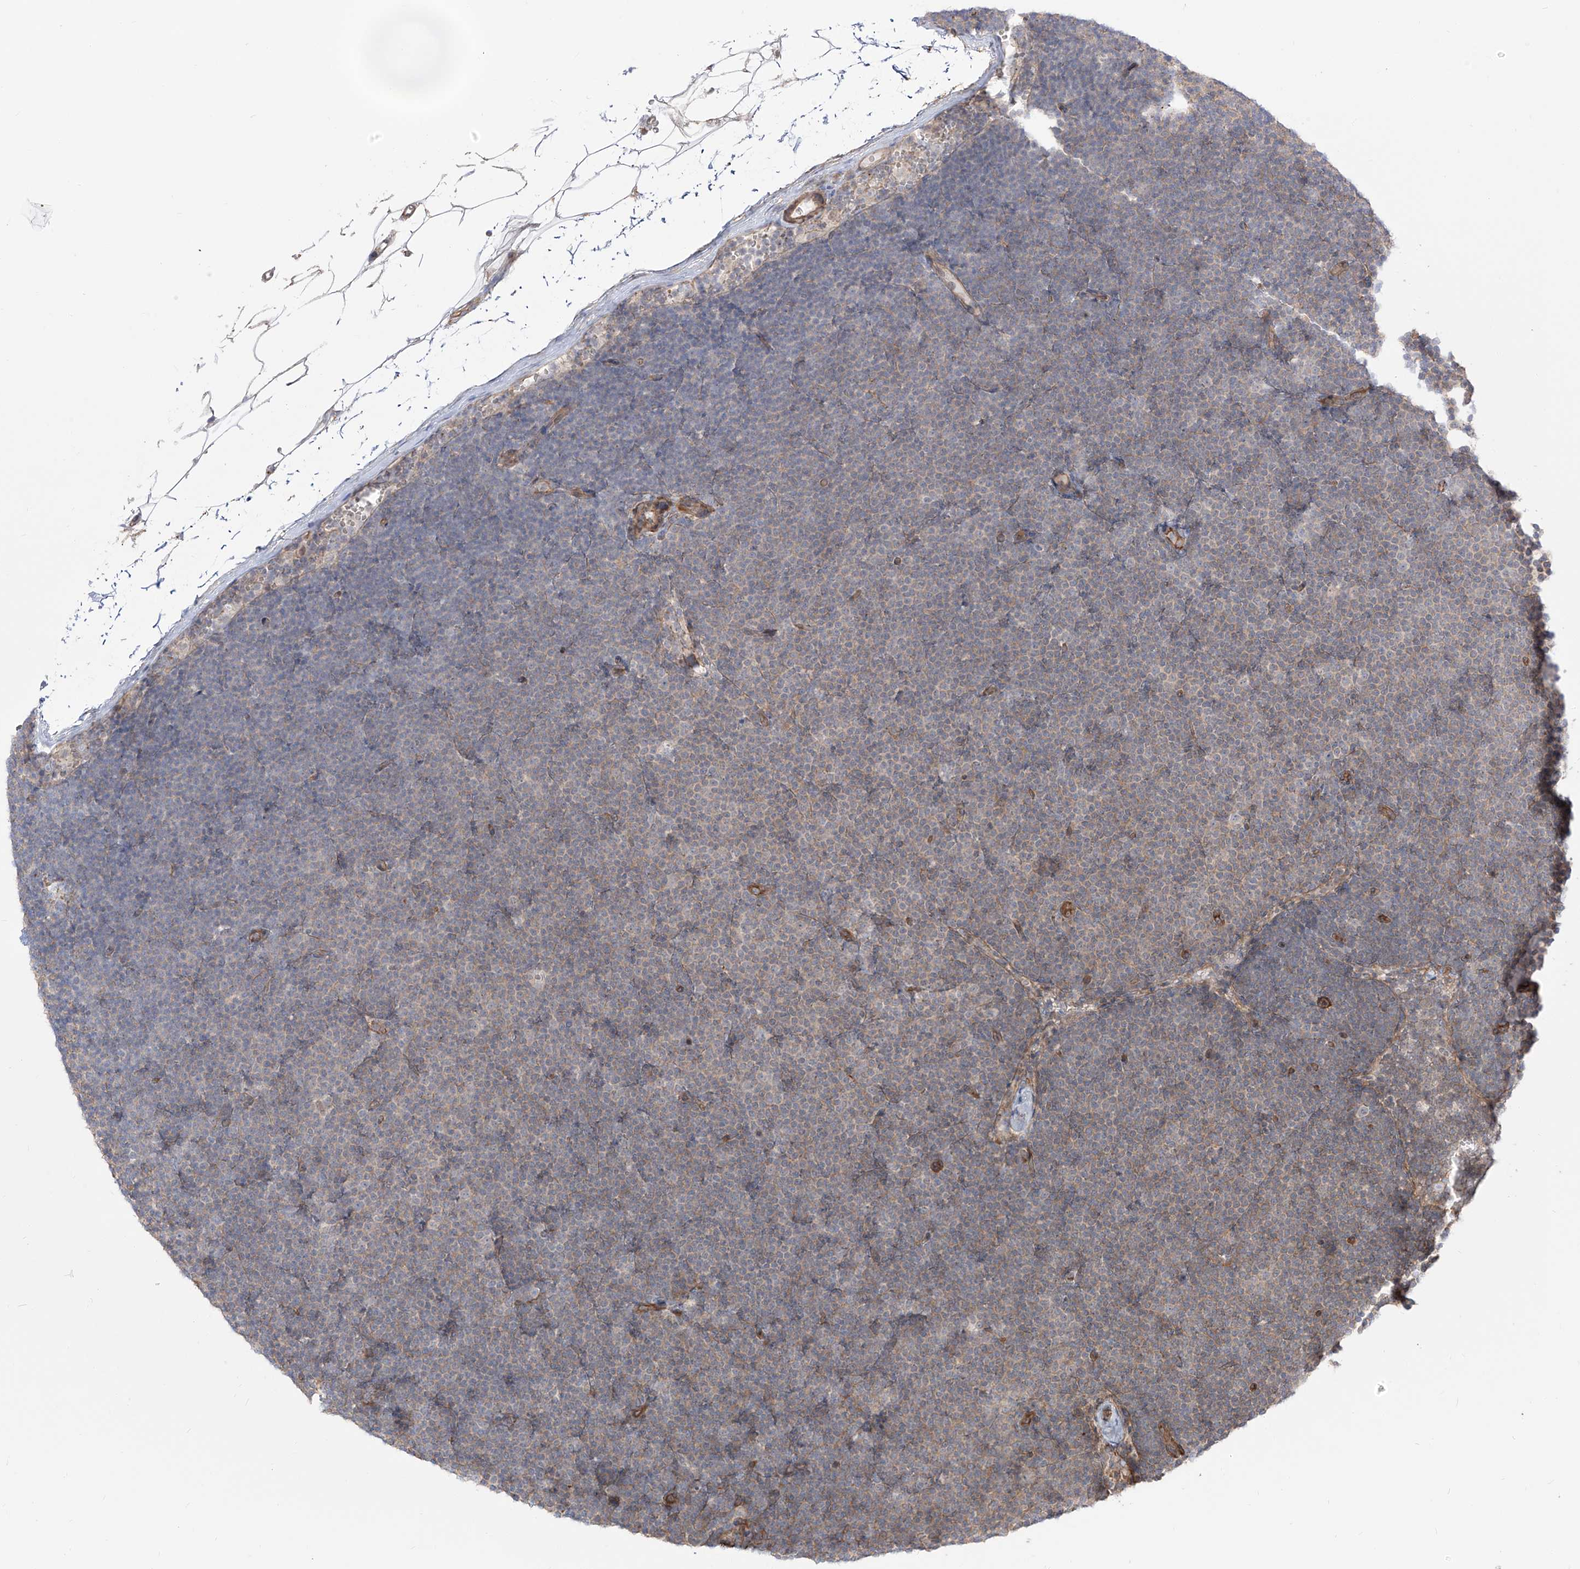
{"staining": {"intensity": "negative", "quantity": "none", "location": "none"}, "tissue": "lymphoma", "cell_type": "Tumor cells", "image_type": "cancer", "snomed": [{"axis": "morphology", "description": "Malignant lymphoma, non-Hodgkin's type, Low grade"}, {"axis": "topography", "description": "Lymph node"}], "caption": "Tumor cells are negative for protein expression in human low-grade malignant lymphoma, non-Hodgkin's type.", "gene": "ZNF180", "patient": {"sex": "female", "age": 53}}